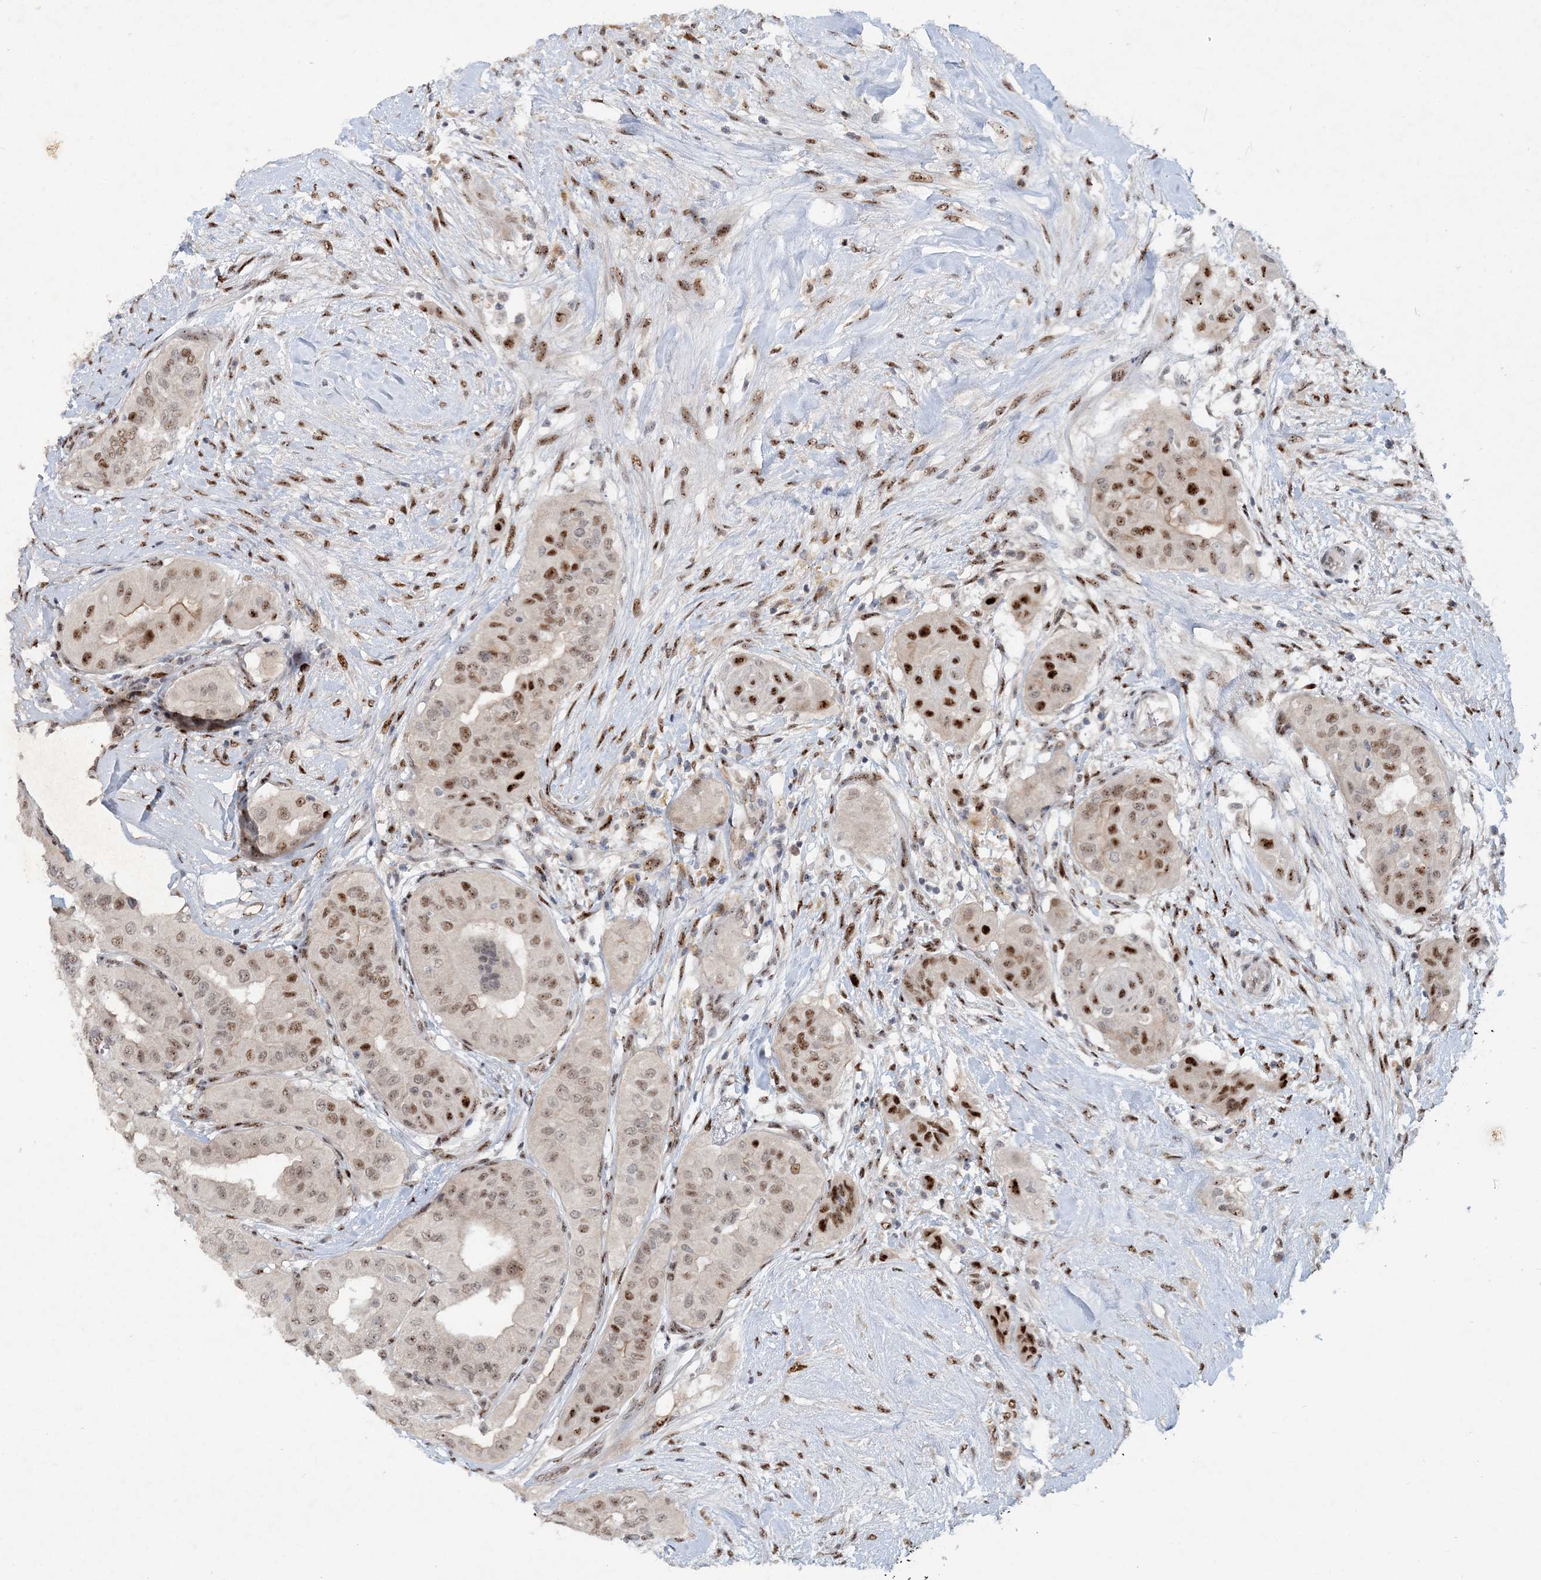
{"staining": {"intensity": "moderate", "quantity": "25%-75%", "location": "nuclear"}, "tissue": "thyroid cancer", "cell_type": "Tumor cells", "image_type": "cancer", "snomed": [{"axis": "morphology", "description": "Papillary adenocarcinoma, NOS"}, {"axis": "topography", "description": "Thyroid gland"}], "caption": "Protein expression analysis of human thyroid cancer reveals moderate nuclear staining in approximately 25%-75% of tumor cells.", "gene": "GIN1", "patient": {"sex": "female", "age": 59}}